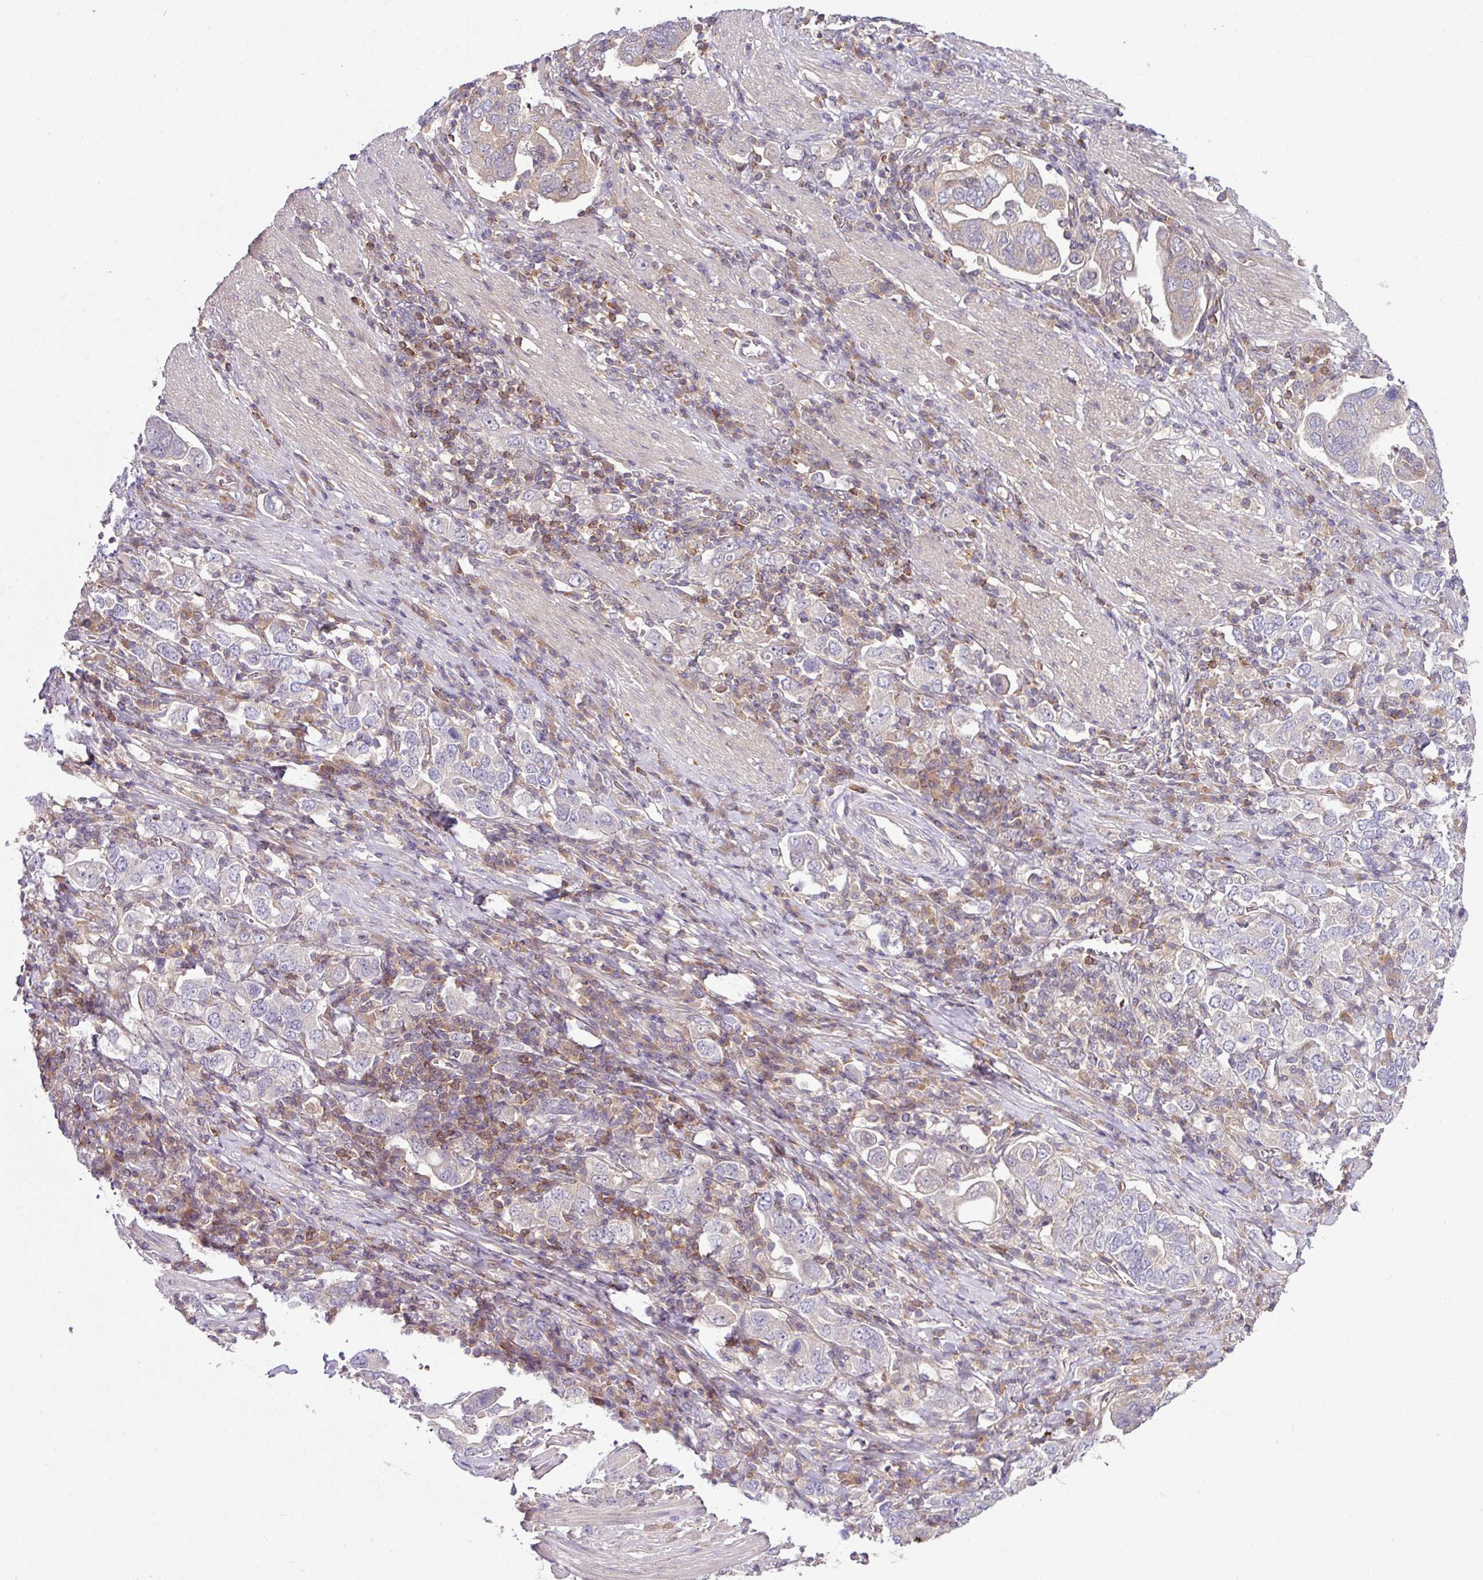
{"staining": {"intensity": "negative", "quantity": "none", "location": "none"}, "tissue": "stomach cancer", "cell_type": "Tumor cells", "image_type": "cancer", "snomed": [{"axis": "morphology", "description": "Adenocarcinoma, NOS"}, {"axis": "topography", "description": "Stomach, upper"}, {"axis": "topography", "description": "Stomach"}], "caption": "This is an IHC photomicrograph of human adenocarcinoma (stomach). There is no positivity in tumor cells.", "gene": "SLAMF6", "patient": {"sex": "male", "age": 62}}